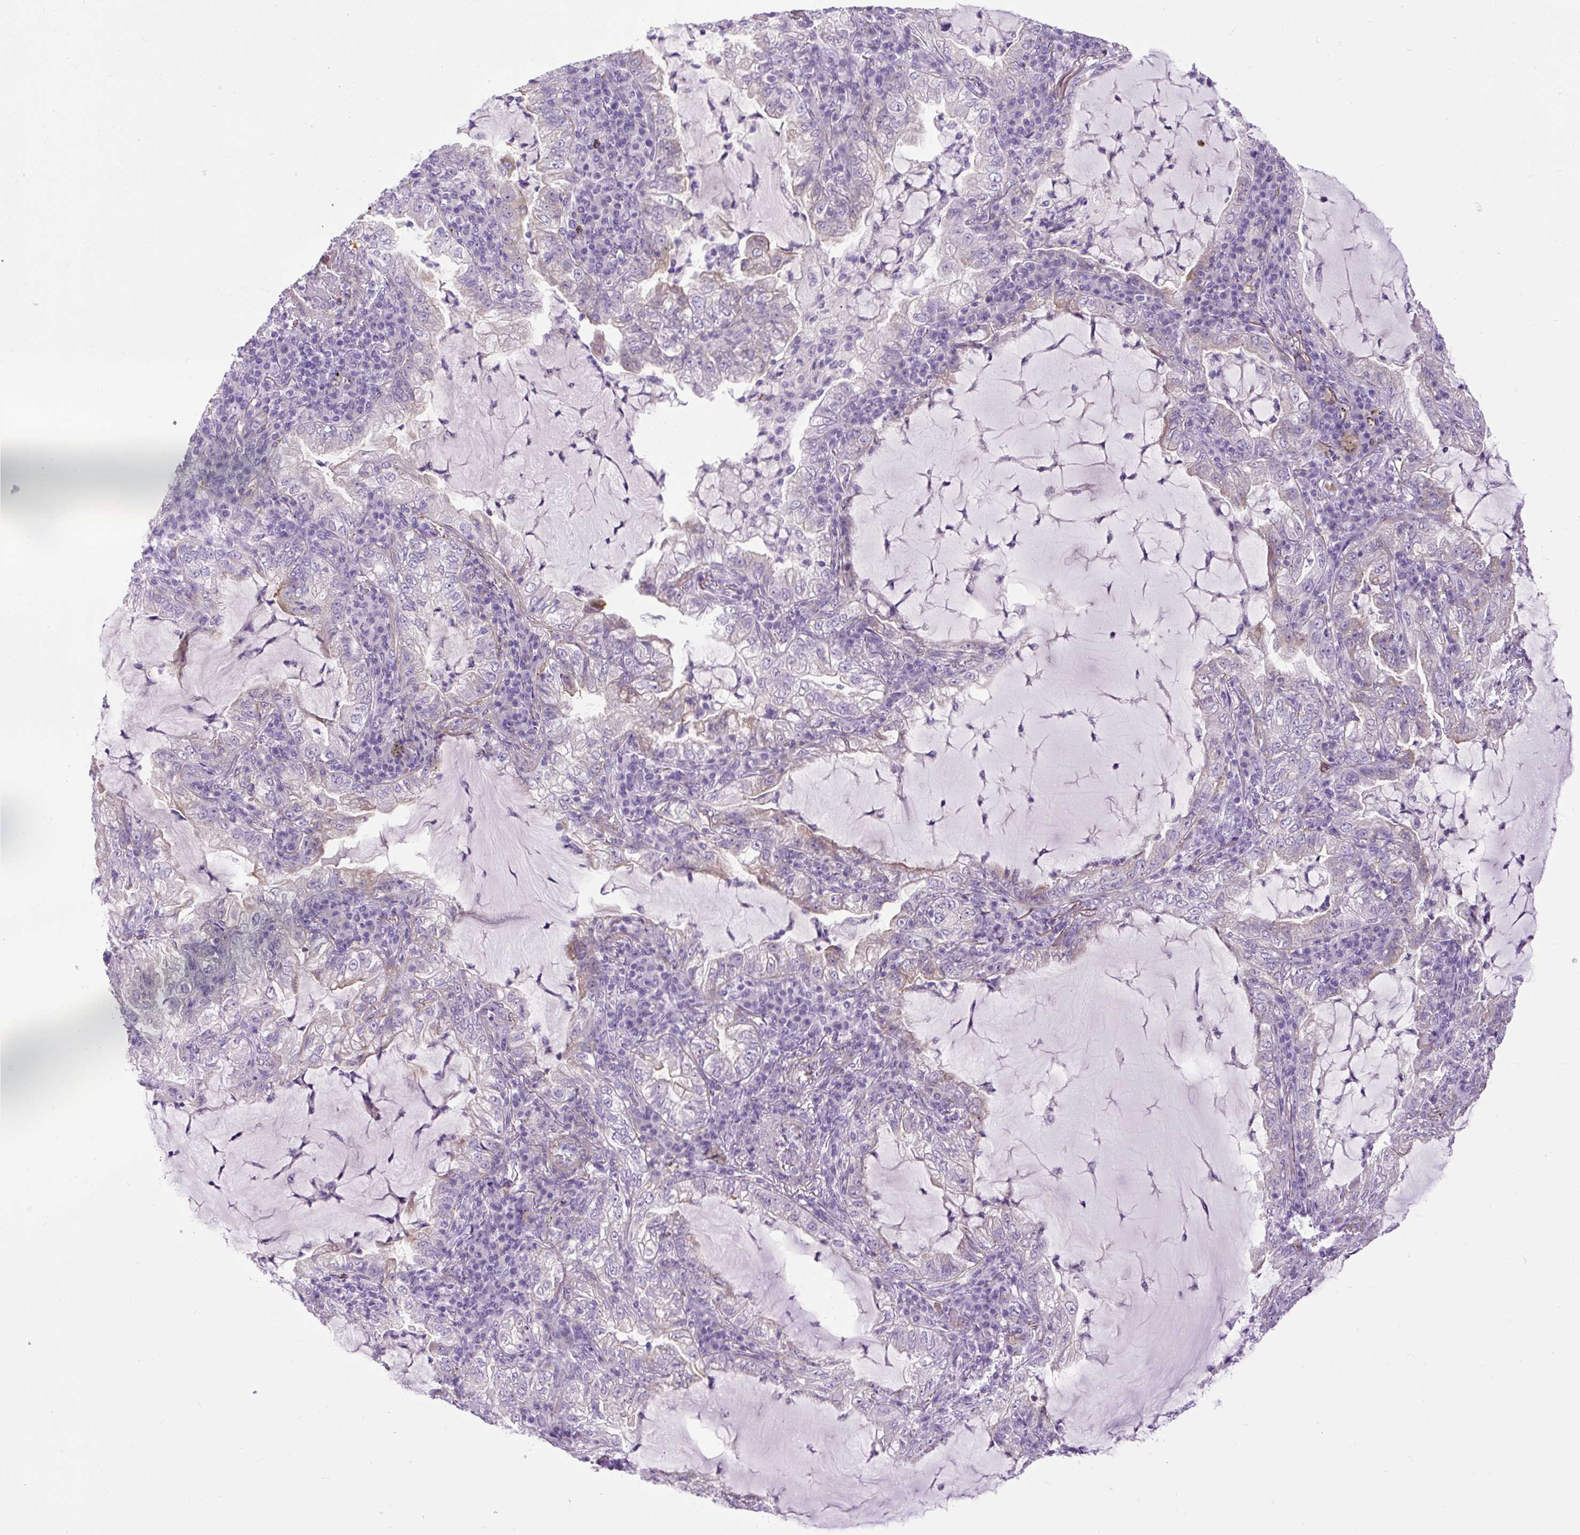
{"staining": {"intensity": "weak", "quantity": "<25%", "location": "cytoplasmic/membranous"}, "tissue": "lung cancer", "cell_type": "Tumor cells", "image_type": "cancer", "snomed": [{"axis": "morphology", "description": "Adenocarcinoma, NOS"}, {"axis": "topography", "description": "Lung"}], "caption": "This is a histopathology image of immunohistochemistry staining of lung cancer, which shows no expression in tumor cells.", "gene": "VWA7", "patient": {"sex": "female", "age": 73}}